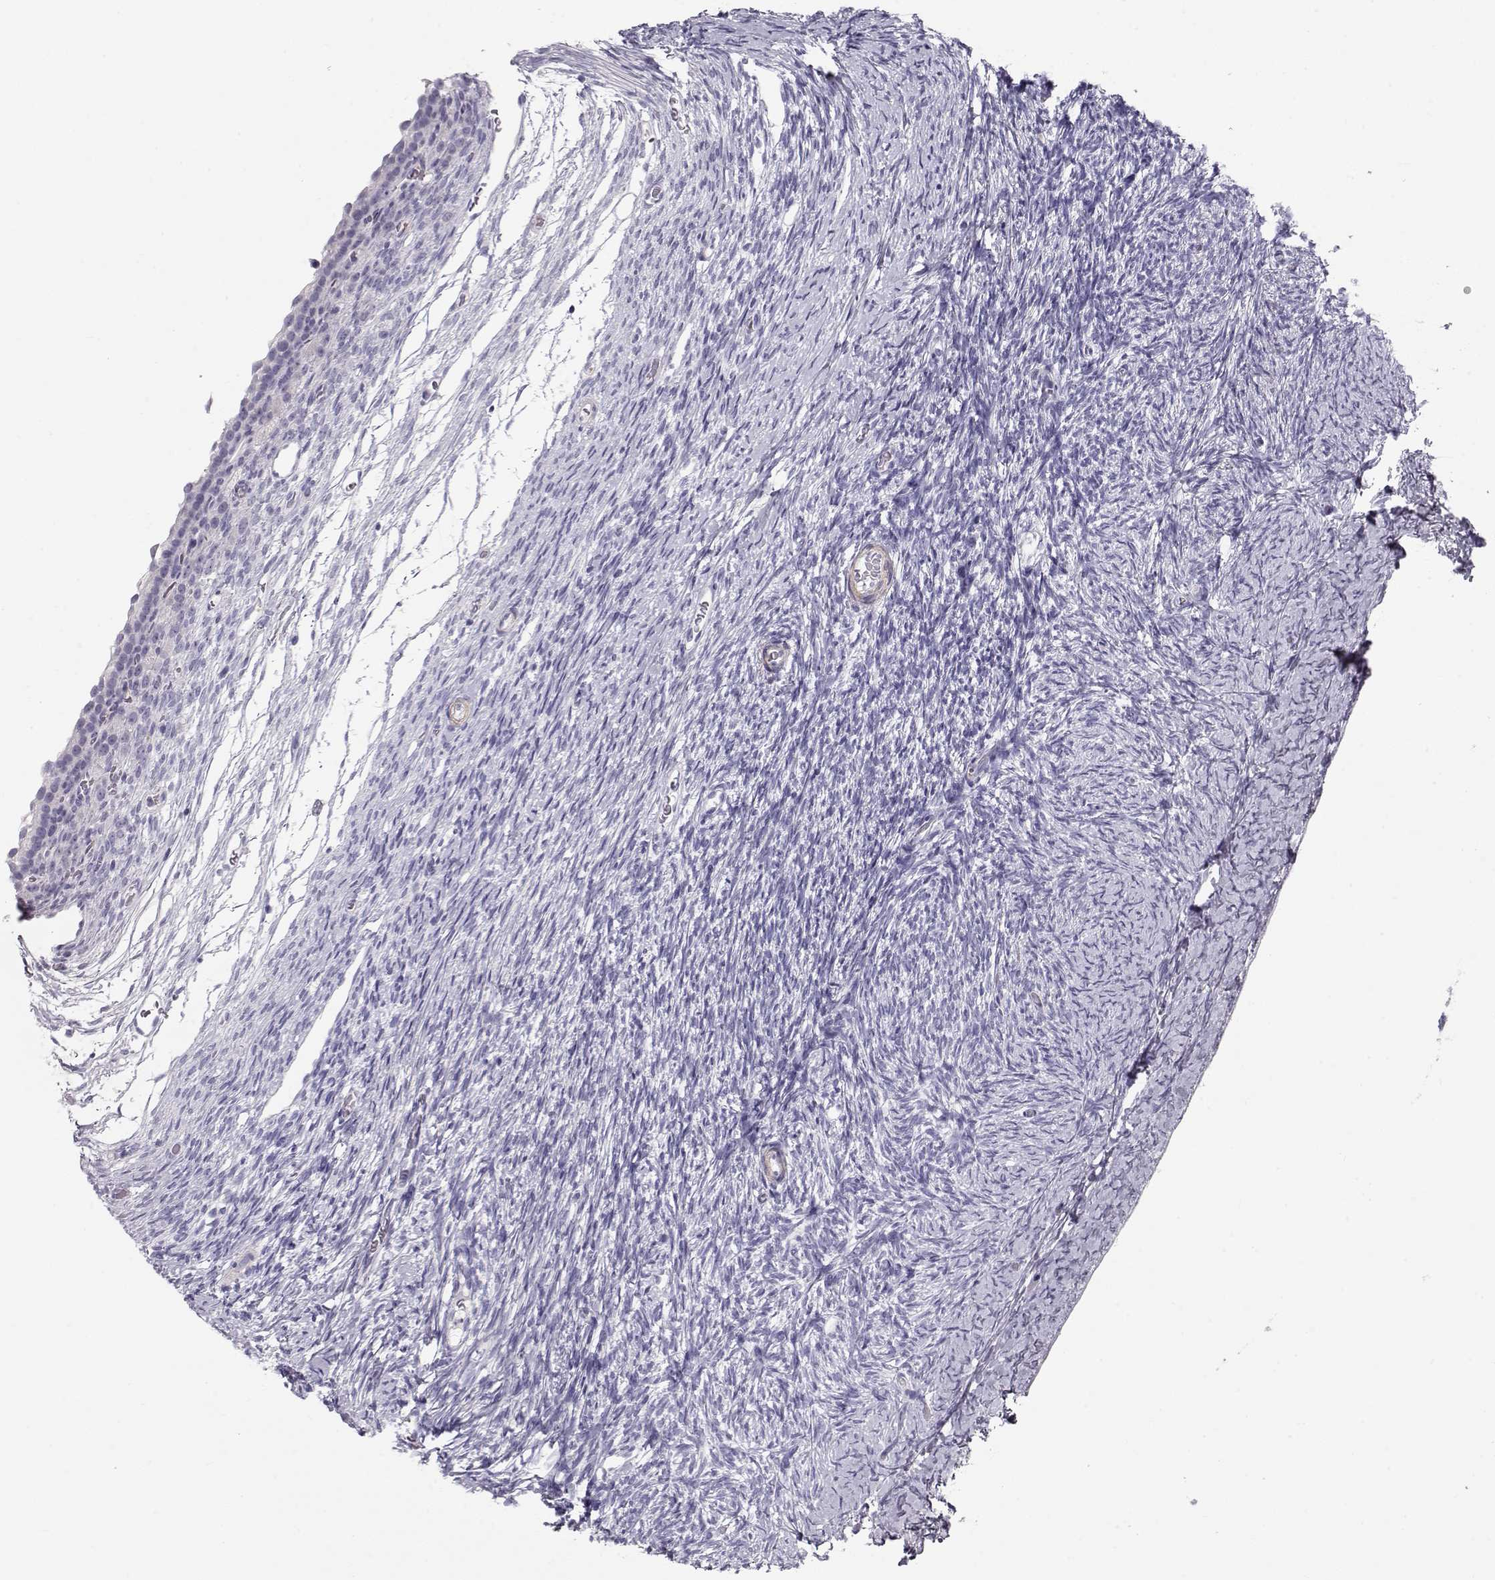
{"staining": {"intensity": "negative", "quantity": "none", "location": "none"}, "tissue": "ovary", "cell_type": "Follicle cells", "image_type": "normal", "snomed": [{"axis": "morphology", "description": "Normal tissue, NOS"}, {"axis": "topography", "description": "Ovary"}], "caption": "This is an immunohistochemistry (IHC) micrograph of benign human ovary. There is no expression in follicle cells.", "gene": "SLITRK3", "patient": {"sex": "female", "age": 39}}